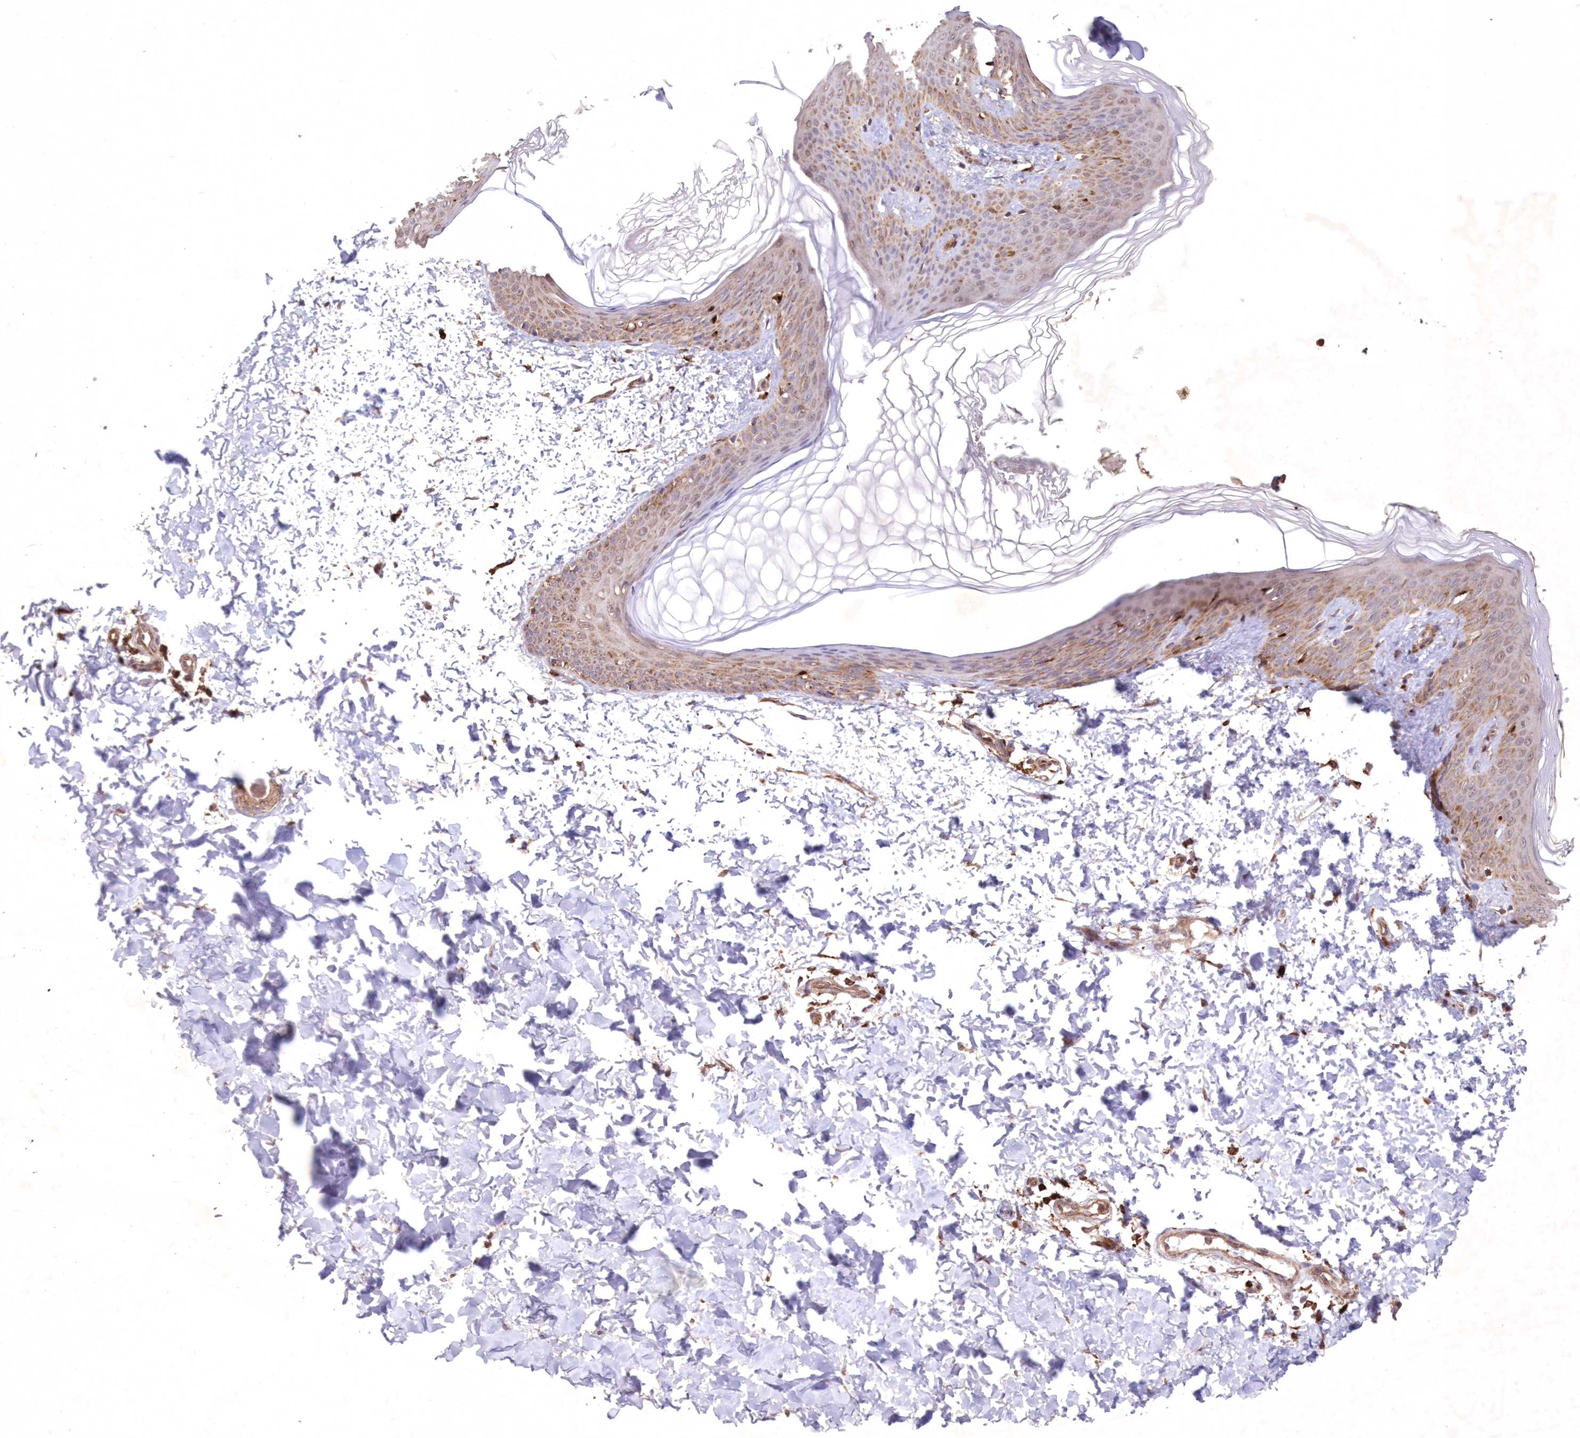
{"staining": {"intensity": "moderate", "quantity": ">75%", "location": "cytoplasmic/membranous"}, "tissue": "skin", "cell_type": "Fibroblasts", "image_type": "normal", "snomed": [{"axis": "morphology", "description": "Normal tissue, NOS"}, {"axis": "morphology", "description": "Neoplasm, benign, NOS"}, {"axis": "topography", "description": "Skin"}, {"axis": "topography", "description": "Soft tissue"}], "caption": "Protein analysis of normal skin displays moderate cytoplasmic/membranous positivity in about >75% of fibroblasts. (DAB (3,3'-diaminobenzidine) IHC, brown staining for protein, blue staining for nuclei).", "gene": "TMEM139", "patient": {"sex": "male", "age": 26}}